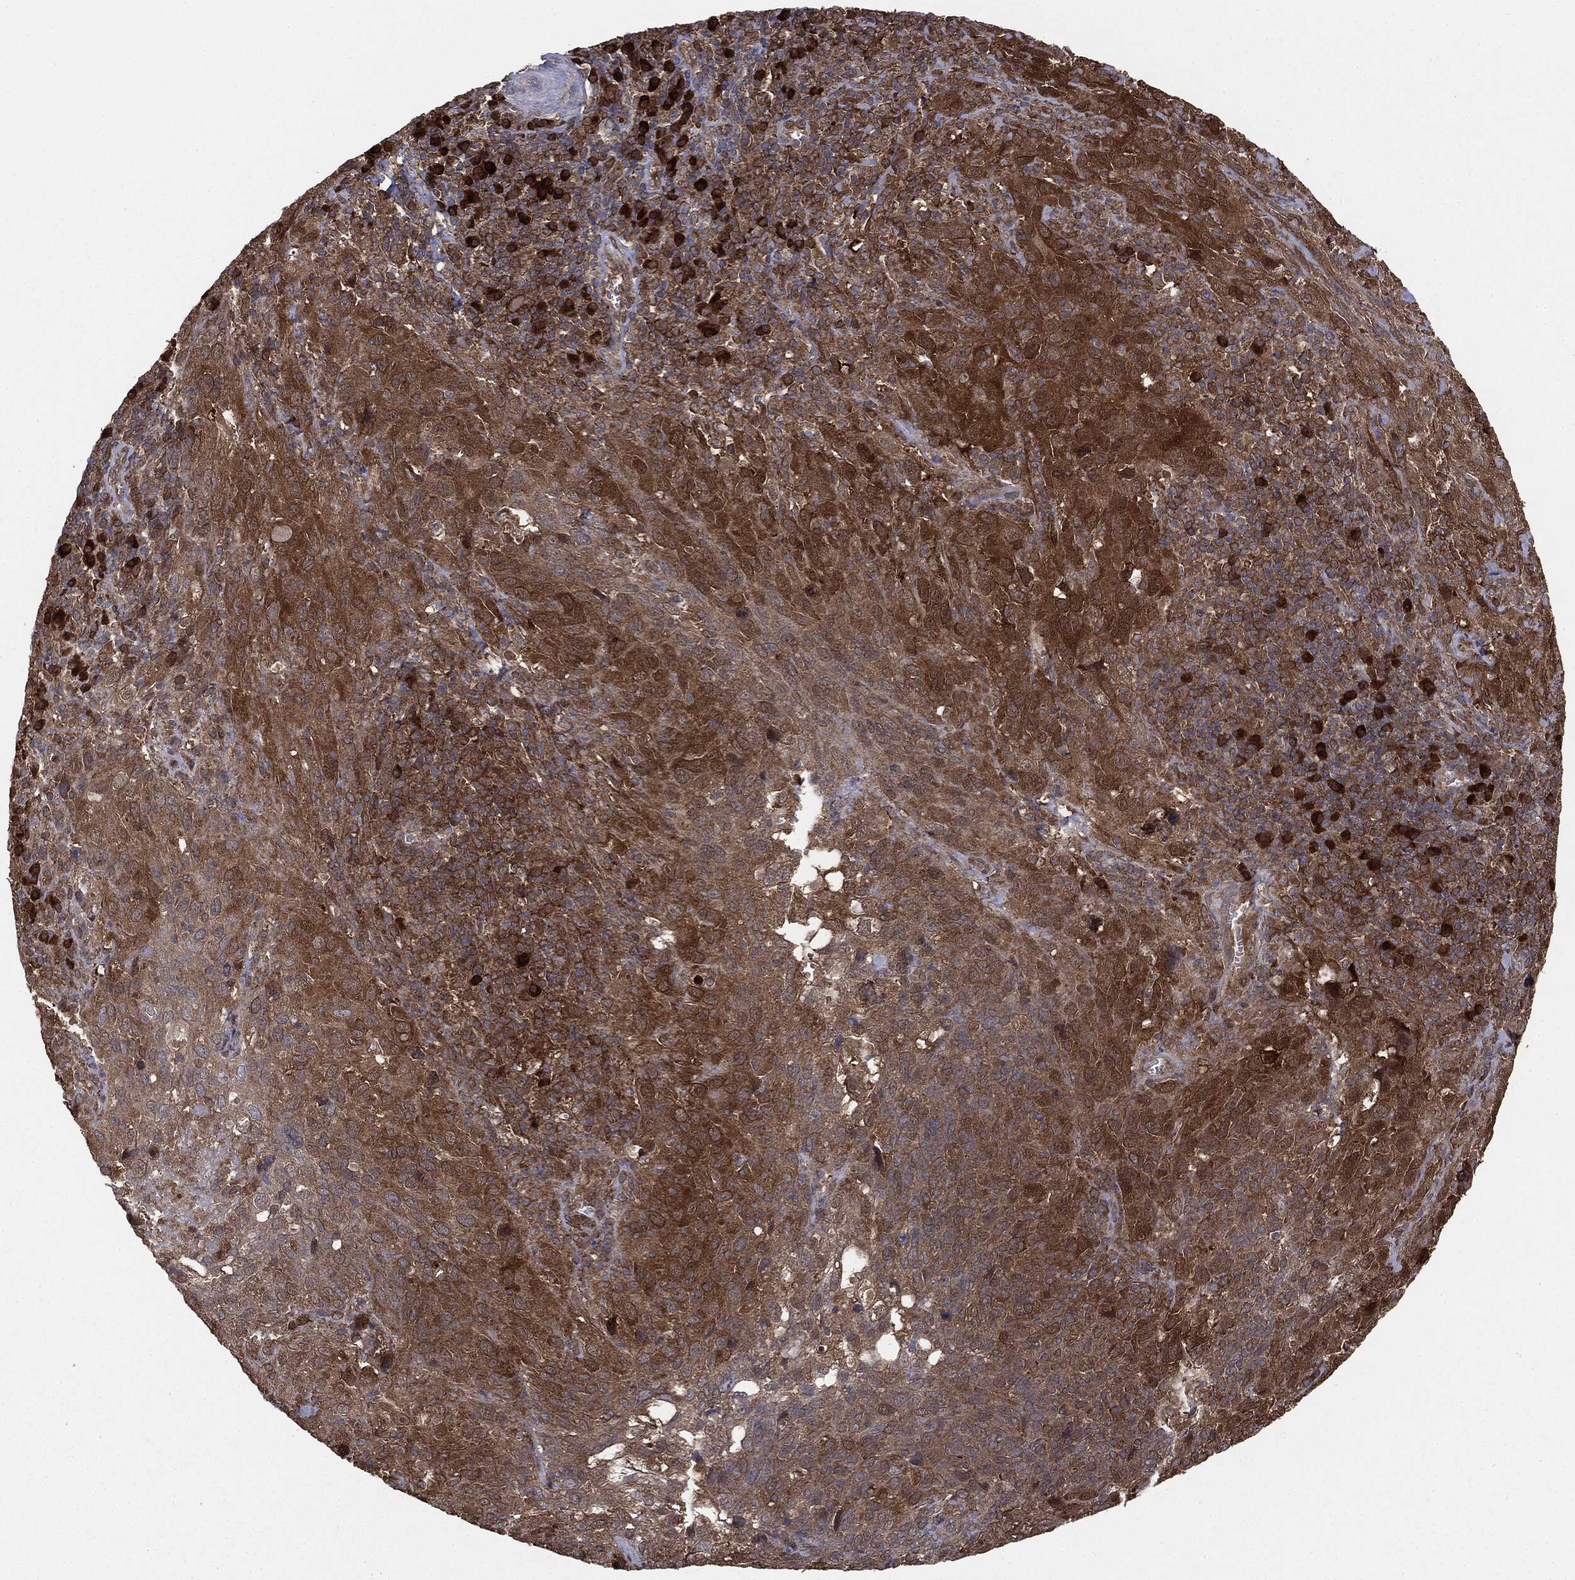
{"staining": {"intensity": "strong", "quantity": ">75%", "location": "cytoplasmic/membranous"}, "tissue": "cervical cancer", "cell_type": "Tumor cells", "image_type": "cancer", "snomed": [{"axis": "morphology", "description": "Squamous cell carcinoma, NOS"}, {"axis": "topography", "description": "Cervix"}], "caption": "DAB (3,3'-diaminobenzidine) immunohistochemical staining of cervical cancer (squamous cell carcinoma) exhibits strong cytoplasmic/membranous protein staining in approximately >75% of tumor cells.", "gene": "NME1", "patient": {"sex": "female", "age": 51}}